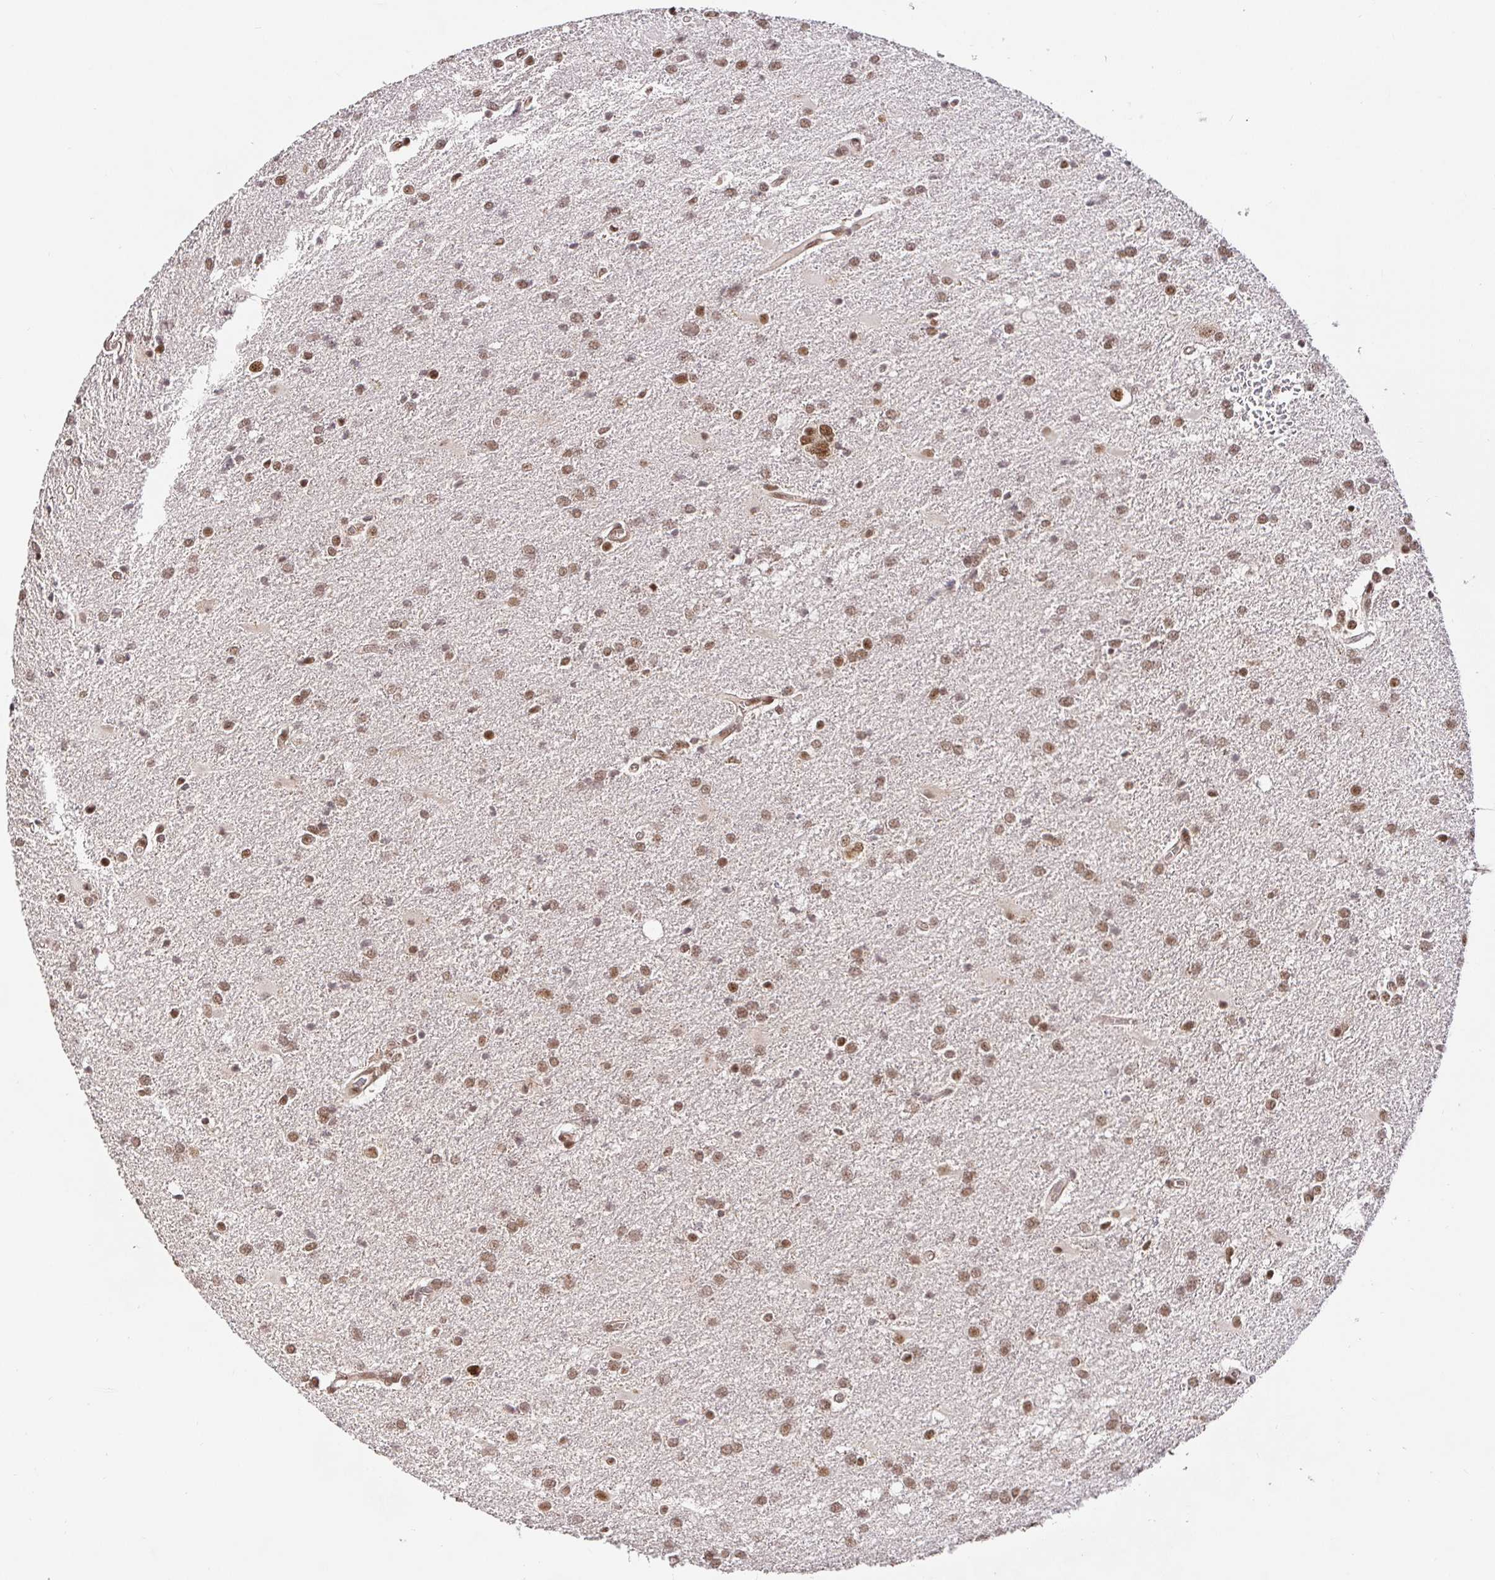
{"staining": {"intensity": "moderate", "quantity": ">75%", "location": "nuclear"}, "tissue": "glioma", "cell_type": "Tumor cells", "image_type": "cancer", "snomed": [{"axis": "morphology", "description": "Glioma, malignant, Low grade"}, {"axis": "topography", "description": "Brain"}], "caption": "A micrograph of glioma stained for a protein displays moderate nuclear brown staining in tumor cells.", "gene": "USF1", "patient": {"sex": "male", "age": 66}}